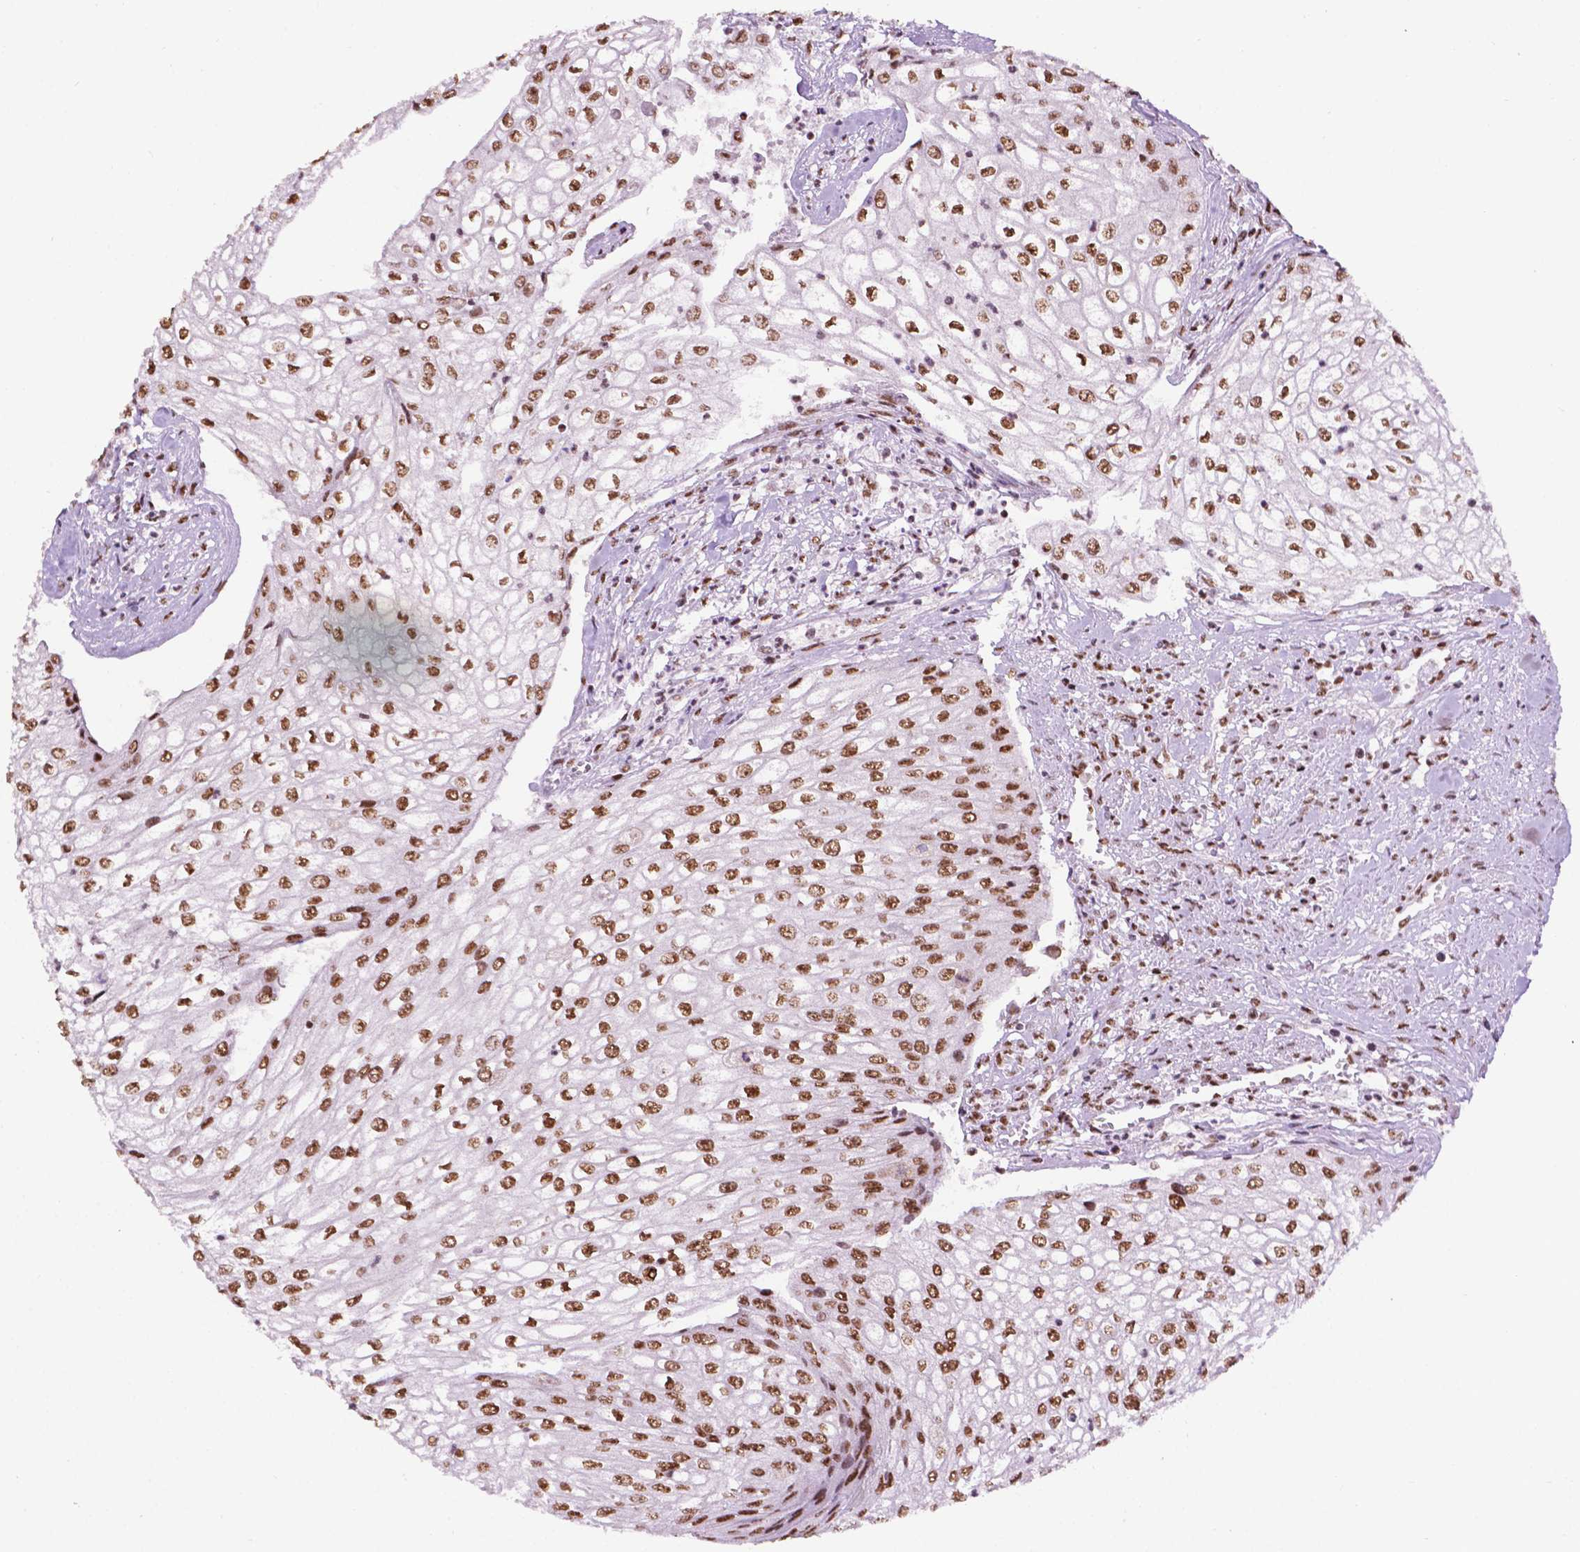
{"staining": {"intensity": "moderate", "quantity": ">75%", "location": "nuclear"}, "tissue": "urothelial cancer", "cell_type": "Tumor cells", "image_type": "cancer", "snomed": [{"axis": "morphology", "description": "Urothelial carcinoma, High grade"}, {"axis": "topography", "description": "Urinary bladder"}], "caption": "Tumor cells demonstrate moderate nuclear staining in about >75% of cells in urothelial carcinoma (high-grade). The staining was performed using DAB (3,3'-diaminobenzidine), with brown indicating positive protein expression. Nuclei are stained blue with hematoxylin.", "gene": "CCAR2", "patient": {"sex": "male", "age": 62}}